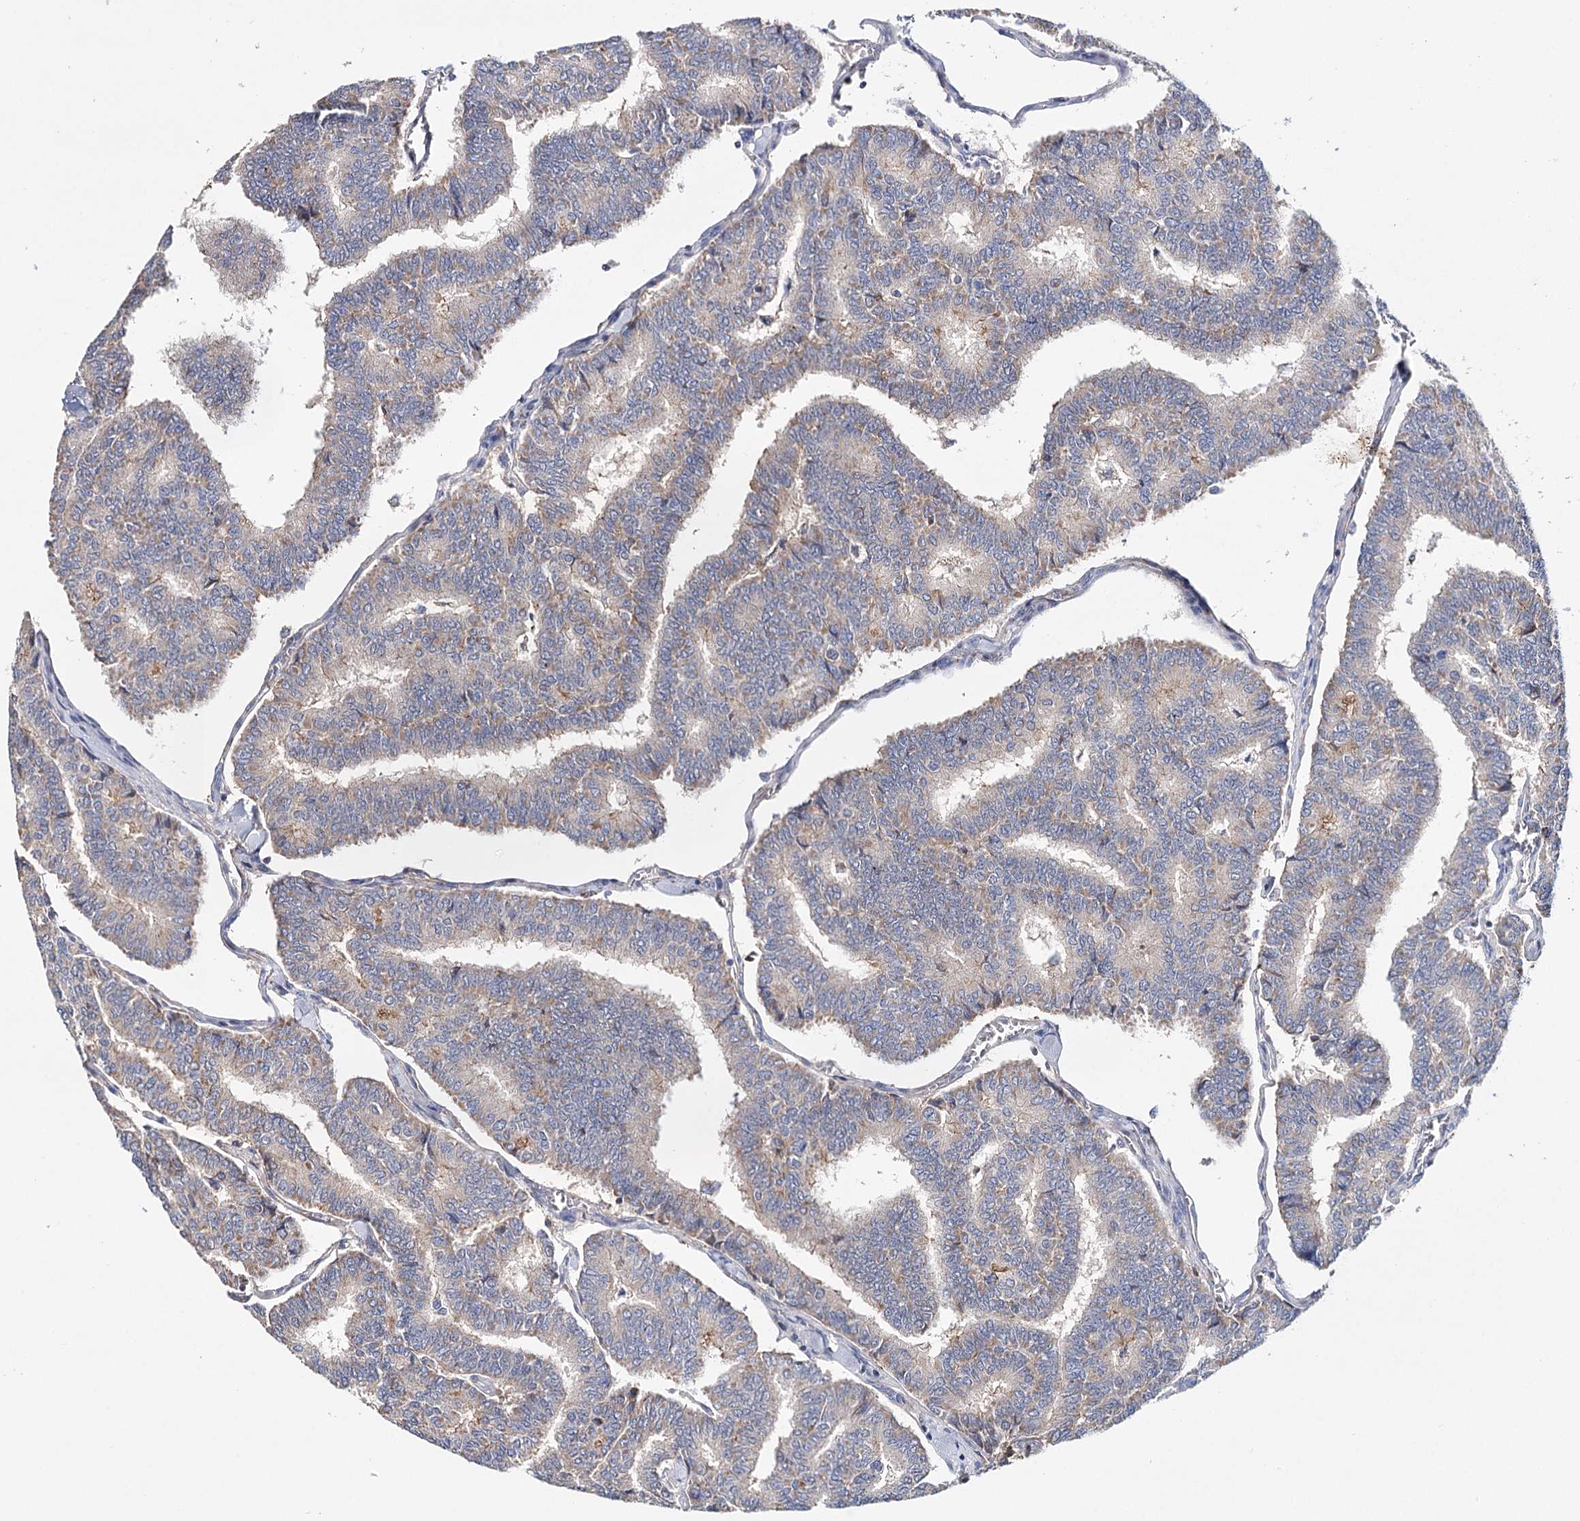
{"staining": {"intensity": "negative", "quantity": "none", "location": "none"}, "tissue": "thyroid cancer", "cell_type": "Tumor cells", "image_type": "cancer", "snomed": [{"axis": "morphology", "description": "Papillary adenocarcinoma, NOS"}, {"axis": "topography", "description": "Thyroid gland"}], "caption": "This is an immunohistochemistry photomicrograph of human thyroid cancer (papillary adenocarcinoma). There is no expression in tumor cells.", "gene": "CFAP46", "patient": {"sex": "female", "age": 35}}